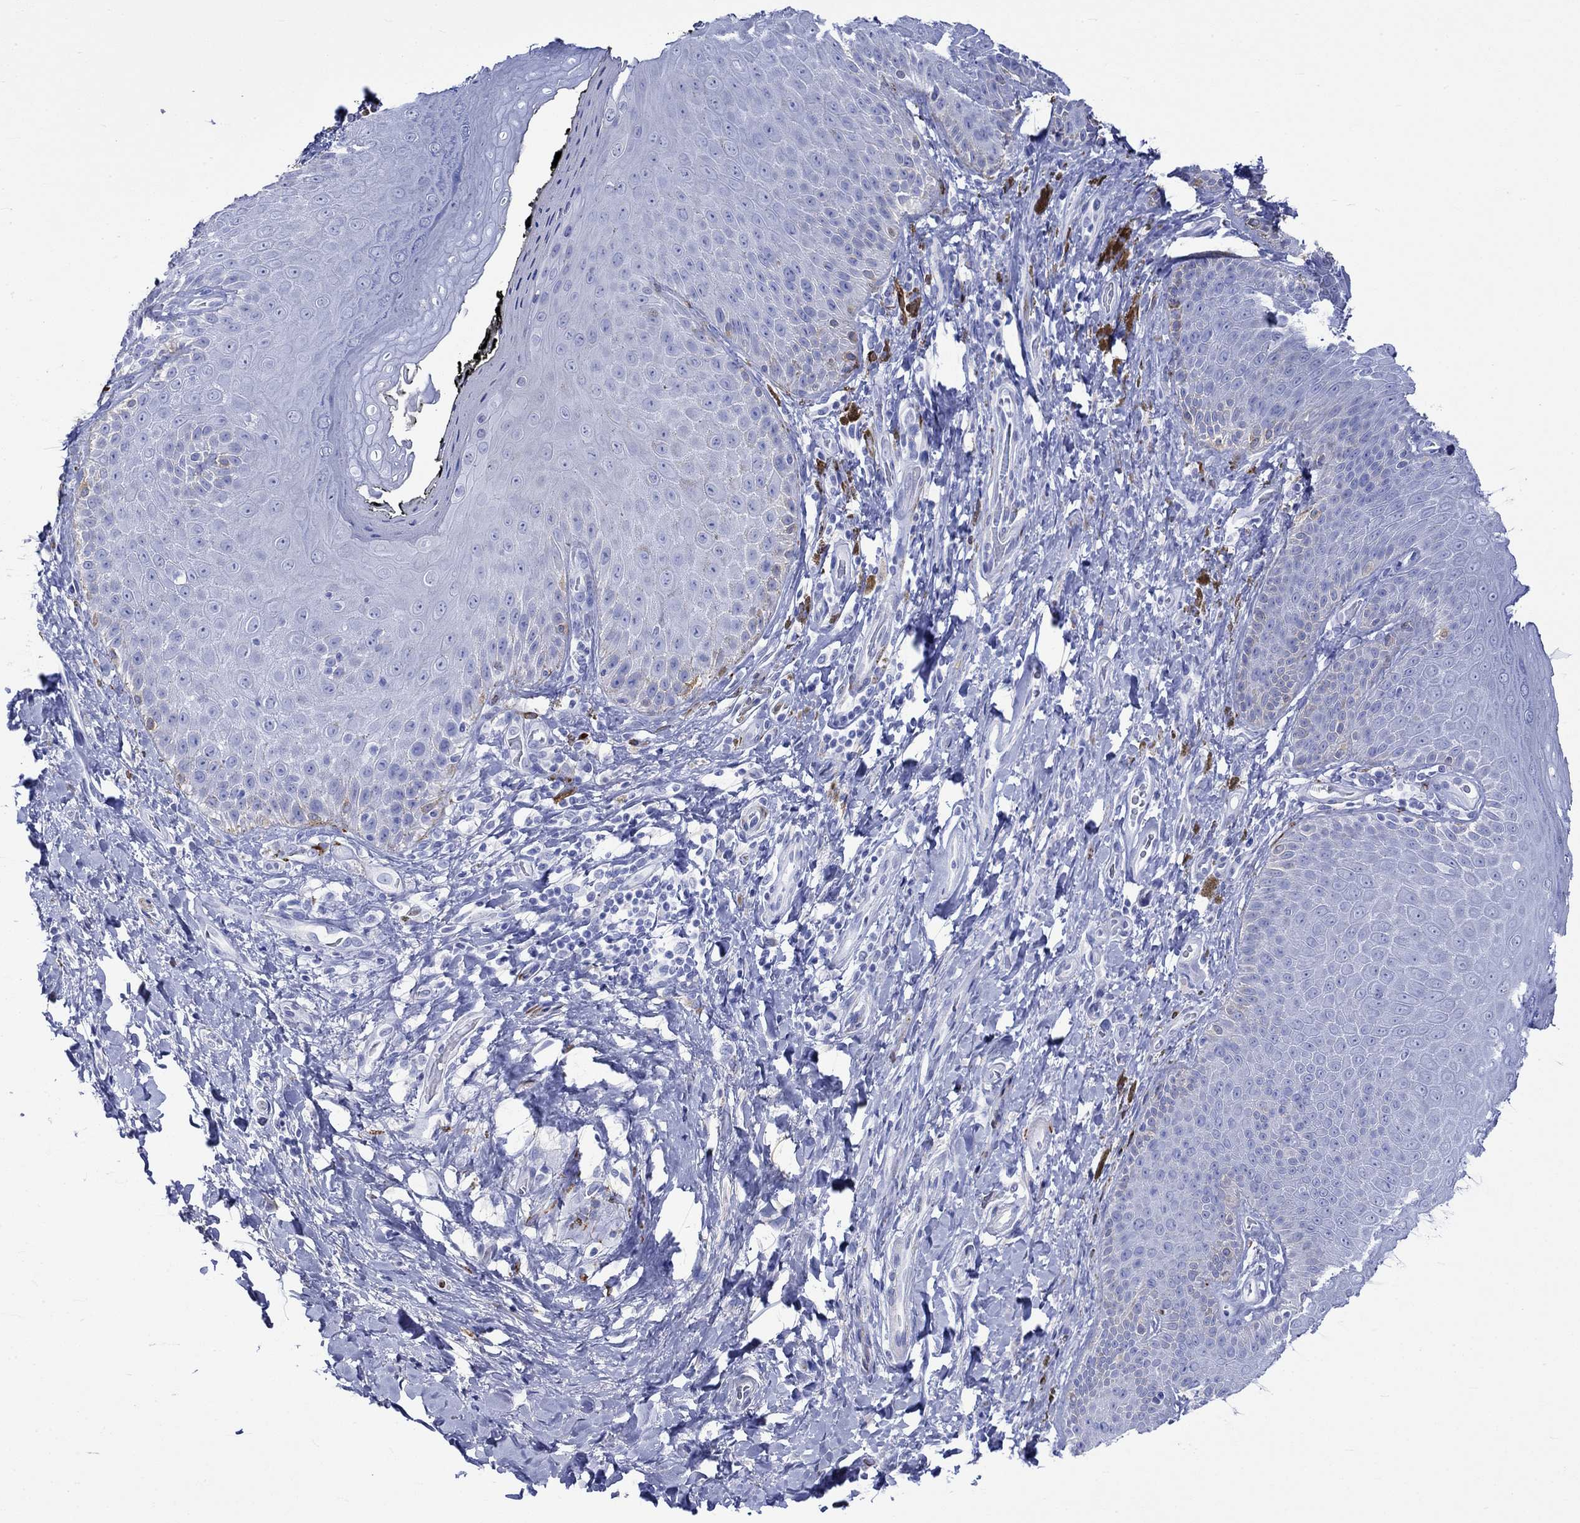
{"staining": {"intensity": "negative", "quantity": "none", "location": "none"}, "tissue": "skin", "cell_type": "Epidermal cells", "image_type": "normal", "snomed": [{"axis": "morphology", "description": "Normal tissue, NOS"}, {"axis": "topography", "description": "Skeletal muscle"}, {"axis": "topography", "description": "Anal"}, {"axis": "topography", "description": "Peripheral nerve tissue"}], "caption": "Immunohistochemistry (IHC) of benign human skin demonstrates no staining in epidermal cells.", "gene": "CRYAB", "patient": {"sex": "male", "age": 53}}